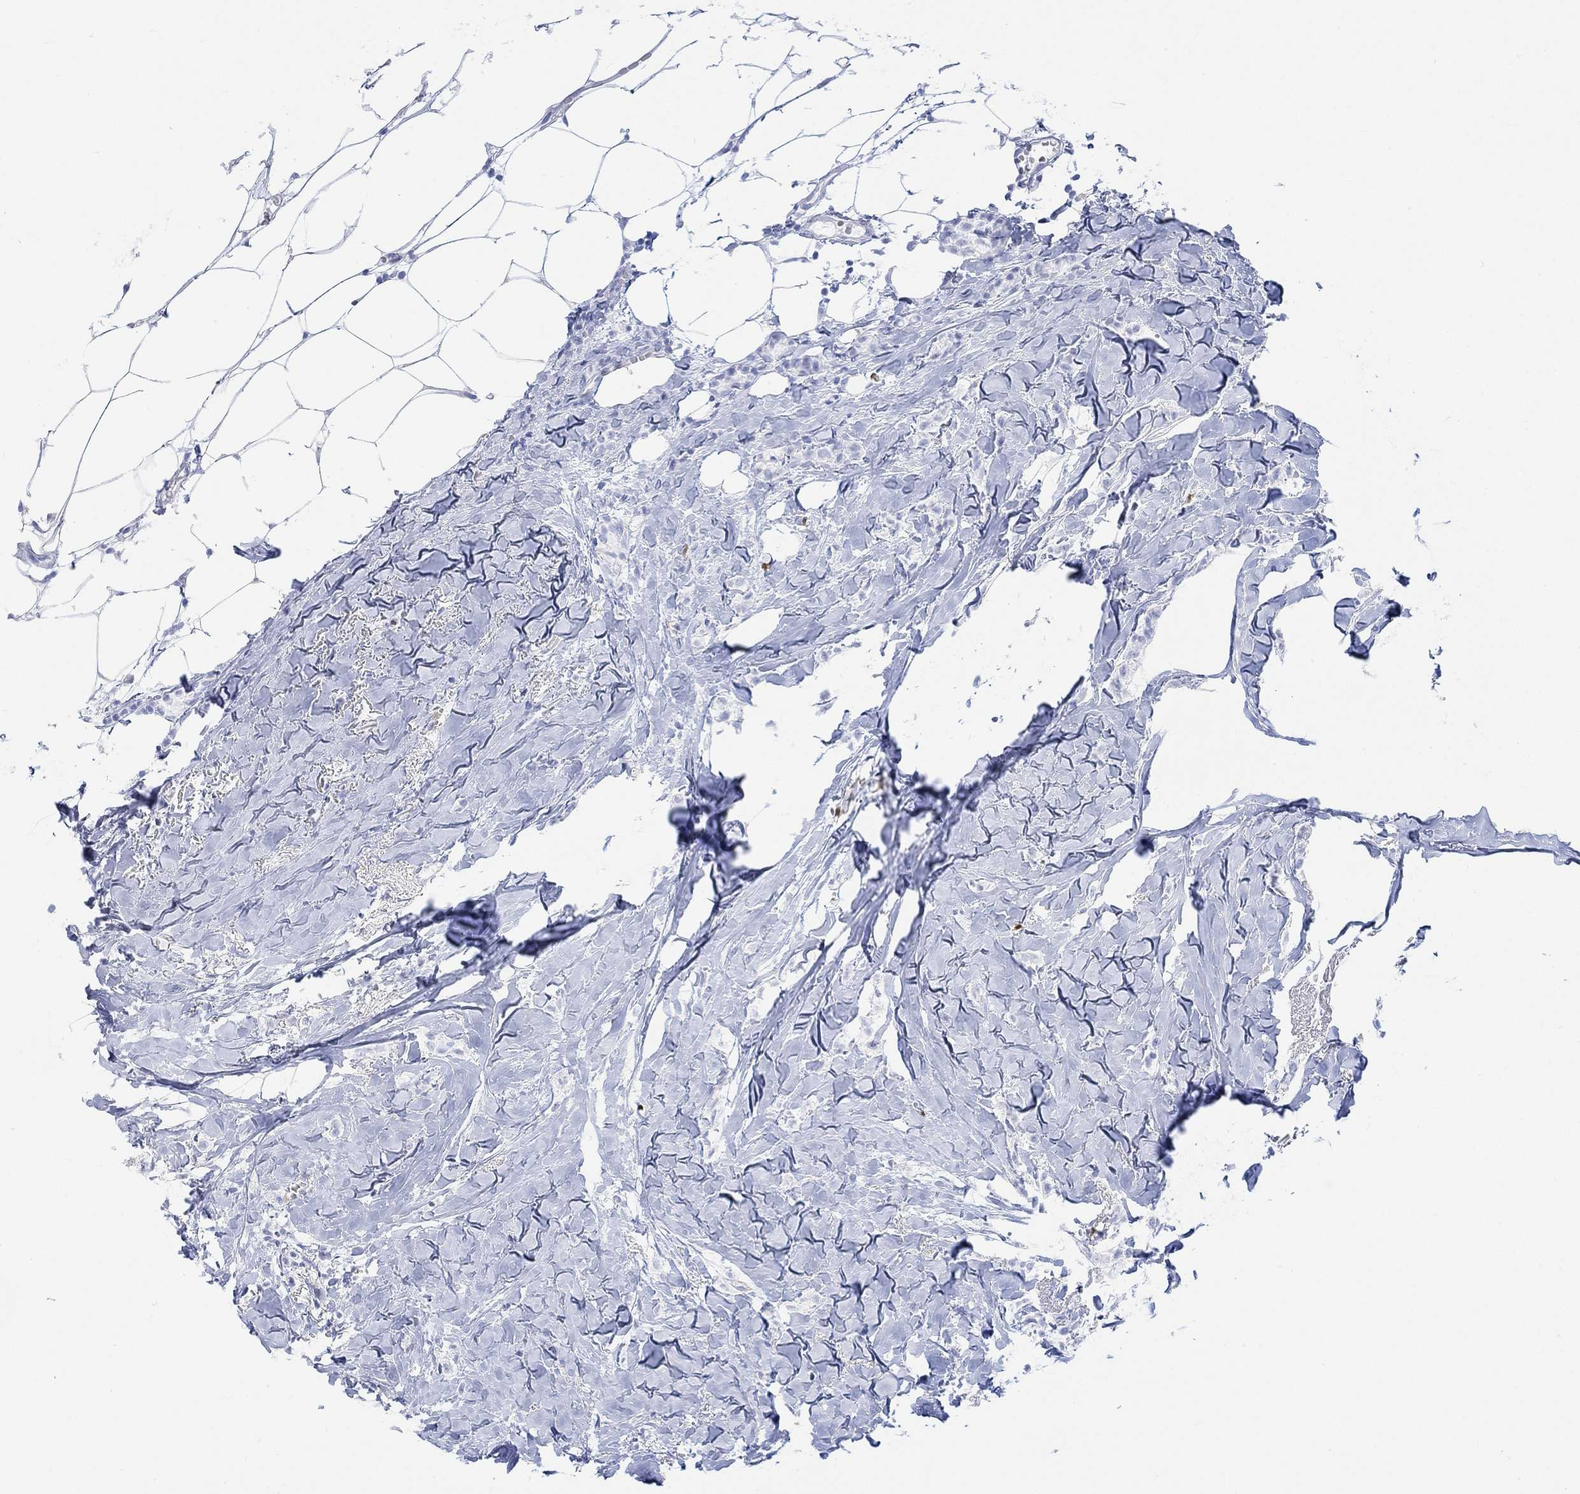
{"staining": {"intensity": "negative", "quantity": "none", "location": "none"}, "tissue": "breast cancer", "cell_type": "Tumor cells", "image_type": "cancer", "snomed": [{"axis": "morphology", "description": "Duct carcinoma"}, {"axis": "topography", "description": "Breast"}], "caption": "A histopathology image of infiltrating ductal carcinoma (breast) stained for a protein reveals no brown staining in tumor cells.", "gene": "TPPP3", "patient": {"sex": "female", "age": 85}}